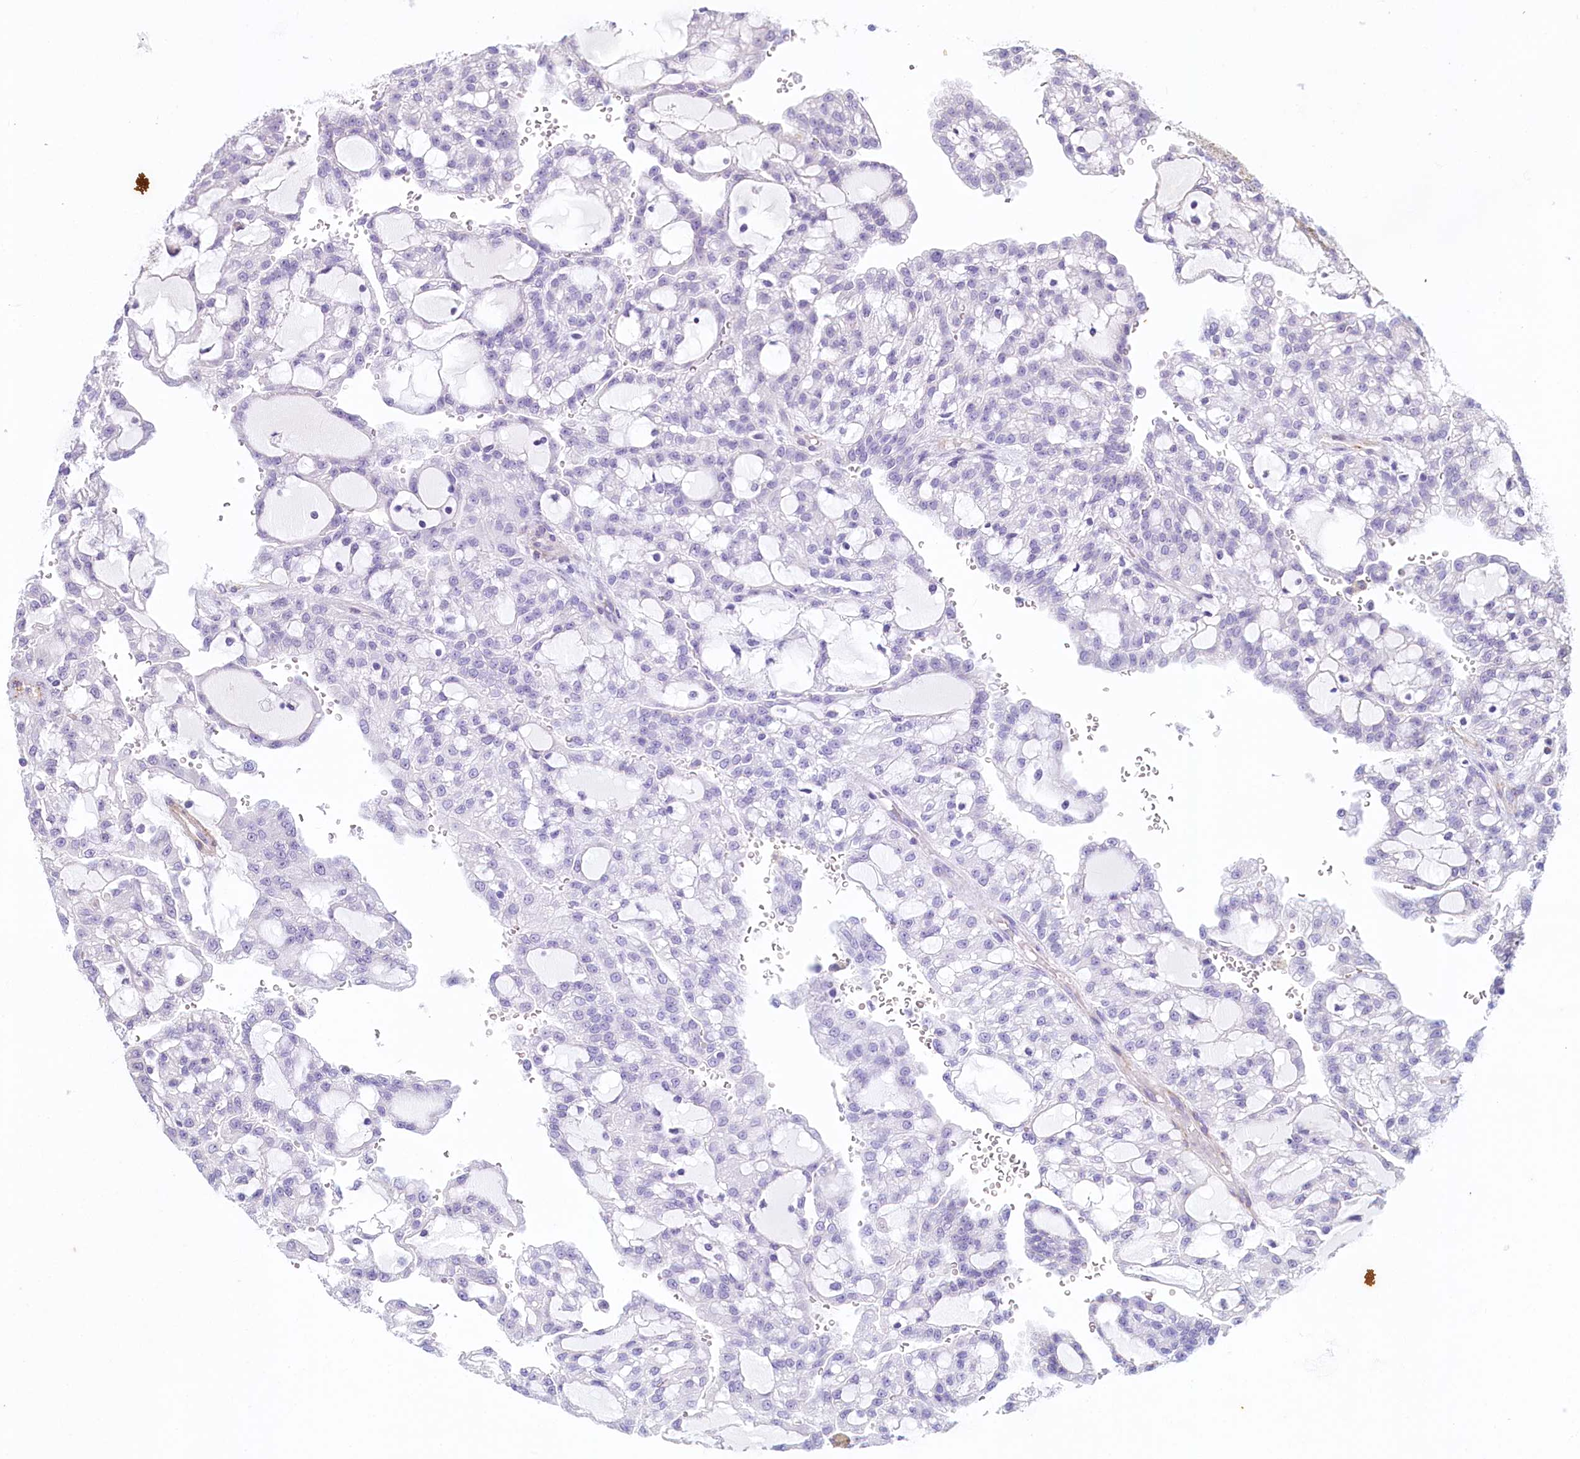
{"staining": {"intensity": "negative", "quantity": "none", "location": "none"}, "tissue": "renal cancer", "cell_type": "Tumor cells", "image_type": "cancer", "snomed": [{"axis": "morphology", "description": "Adenocarcinoma, NOS"}, {"axis": "topography", "description": "Kidney"}], "caption": "An IHC micrograph of adenocarcinoma (renal) is shown. There is no staining in tumor cells of adenocarcinoma (renal).", "gene": "PROCR", "patient": {"sex": "male", "age": 63}}